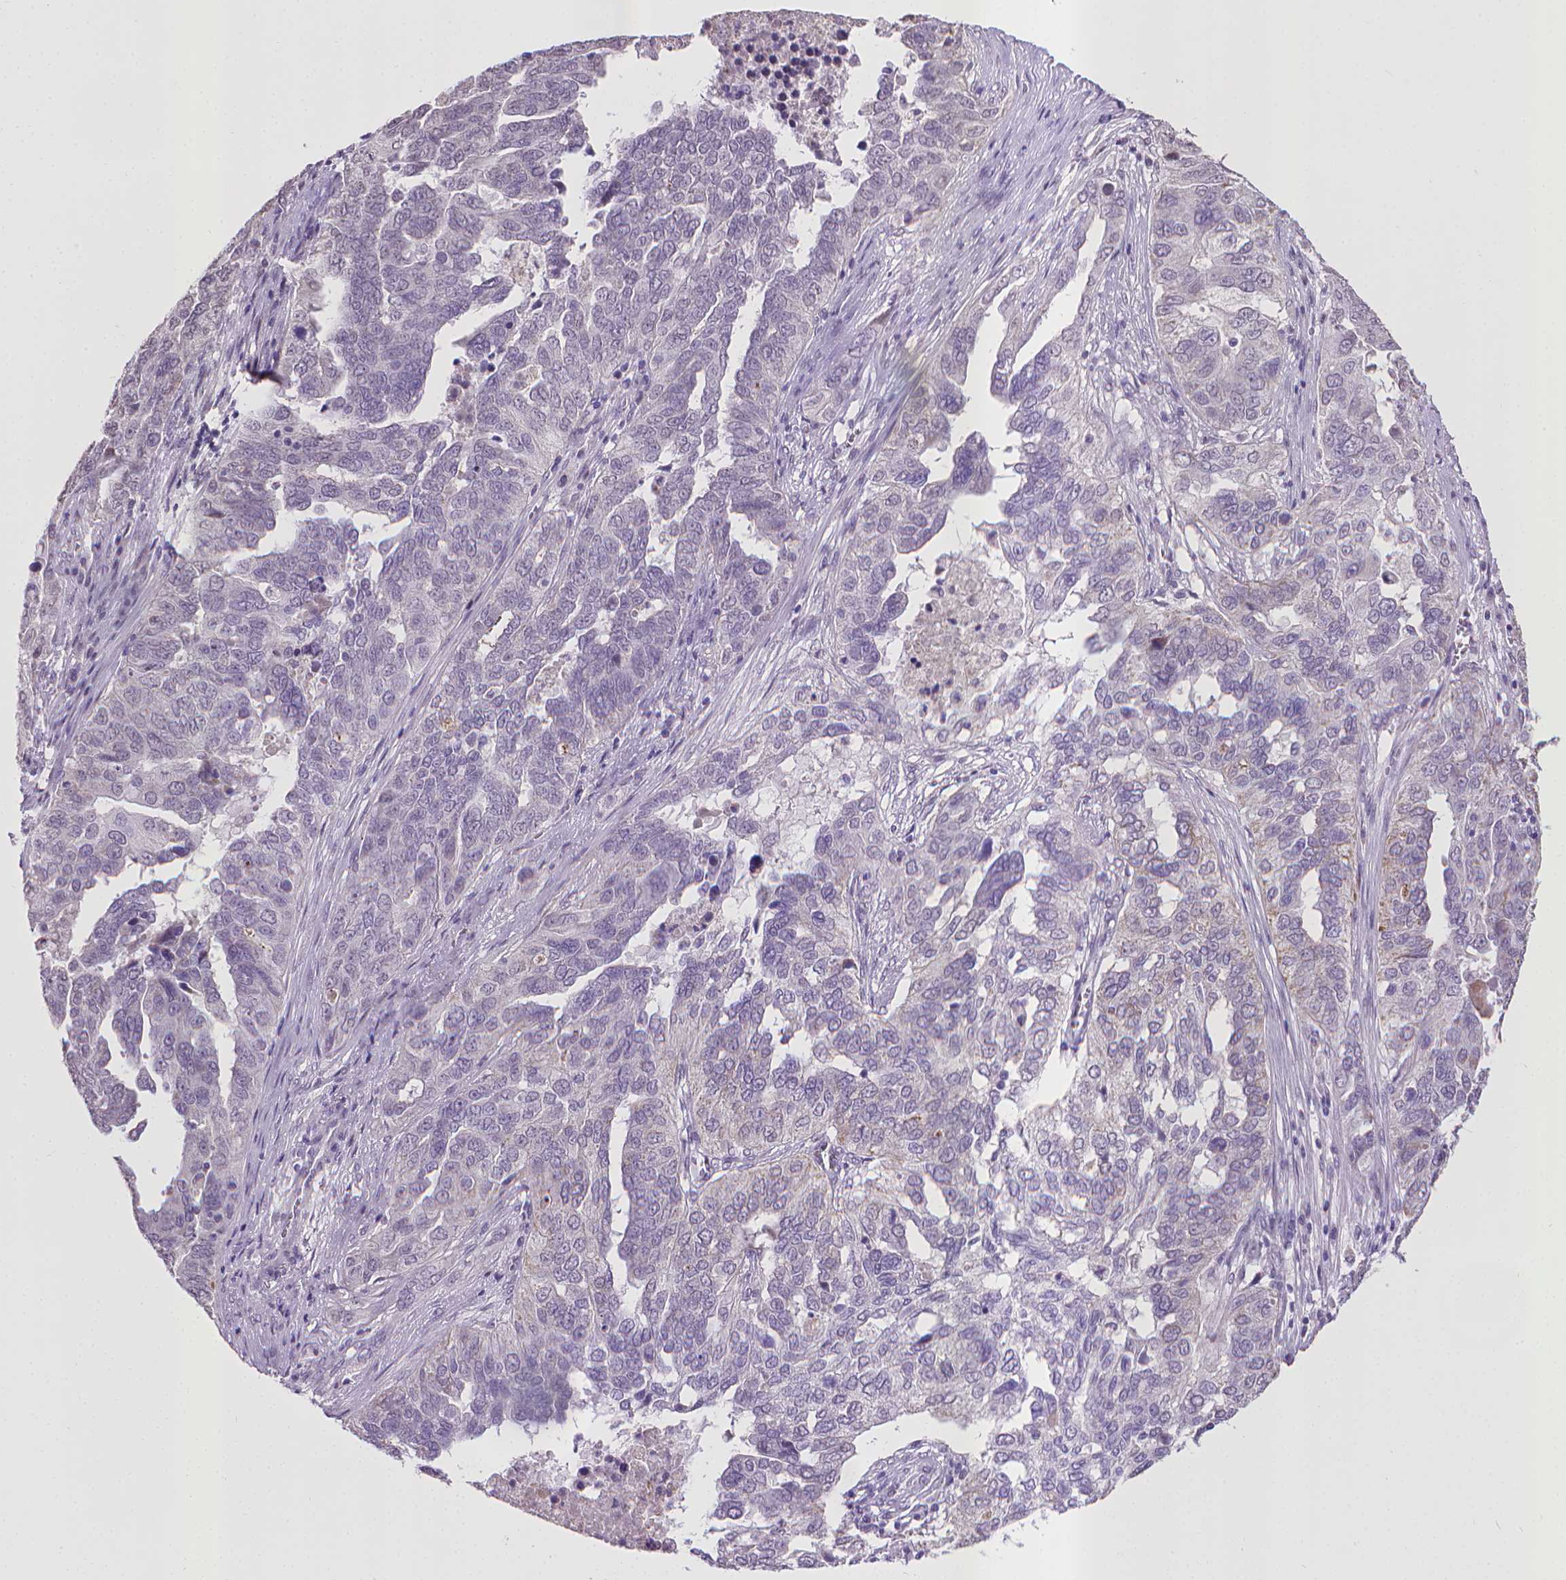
{"staining": {"intensity": "negative", "quantity": "none", "location": "none"}, "tissue": "ovarian cancer", "cell_type": "Tumor cells", "image_type": "cancer", "snomed": [{"axis": "morphology", "description": "Carcinoma, endometroid"}, {"axis": "topography", "description": "Soft tissue"}, {"axis": "topography", "description": "Ovary"}], "caption": "Ovarian cancer (endometroid carcinoma) was stained to show a protein in brown. There is no significant staining in tumor cells.", "gene": "KMO", "patient": {"sex": "female", "age": 52}}